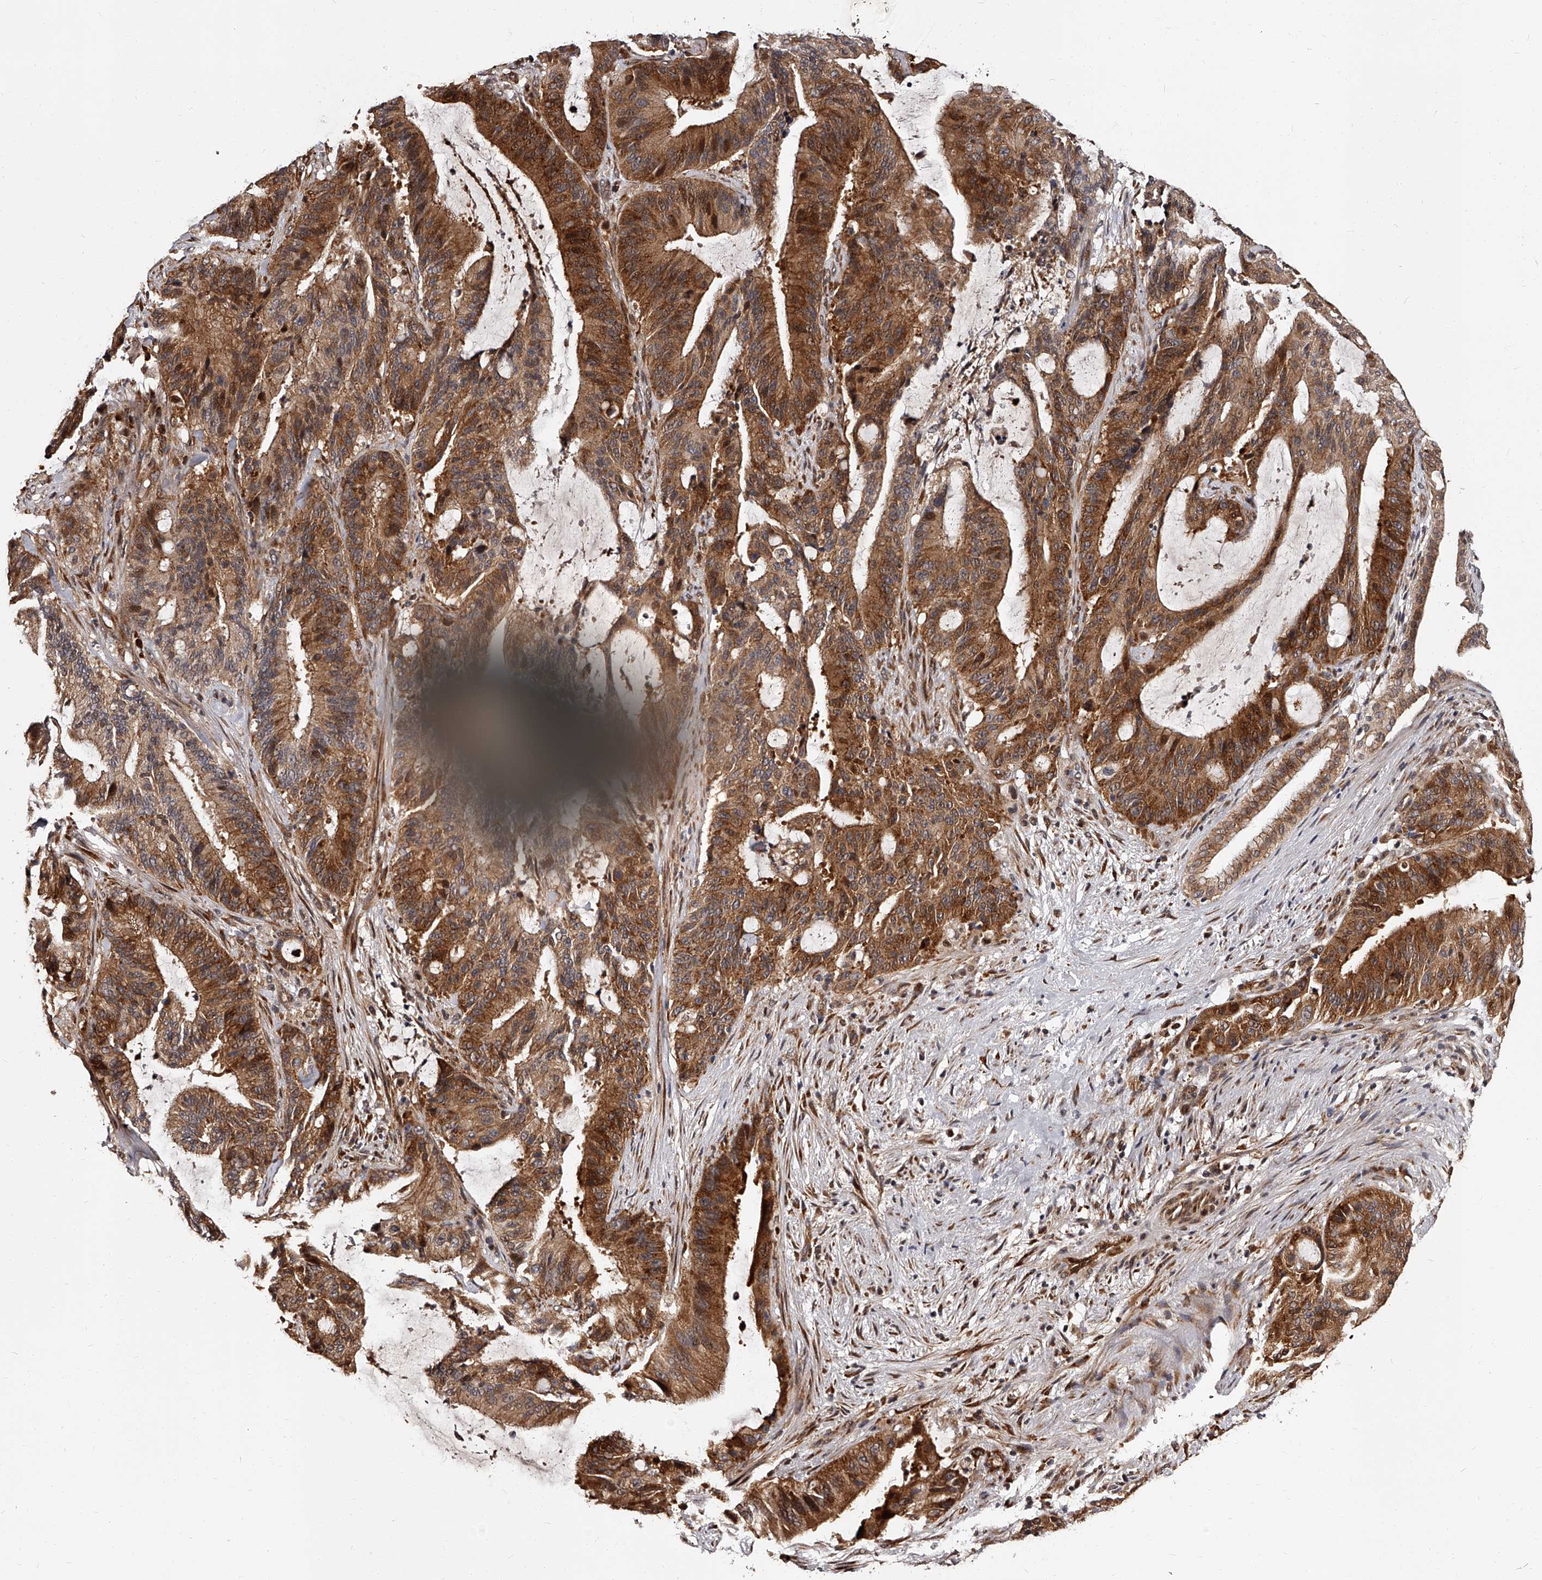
{"staining": {"intensity": "strong", "quantity": ">75%", "location": "cytoplasmic/membranous"}, "tissue": "liver cancer", "cell_type": "Tumor cells", "image_type": "cancer", "snomed": [{"axis": "morphology", "description": "Normal tissue, NOS"}, {"axis": "morphology", "description": "Cholangiocarcinoma"}, {"axis": "topography", "description": "Liver"}, {"axis": "topography", "description": "Peripheral nerve tissue"}], "caption": "Protein expression analysis of cholangiocarcinoma (liver) shows strong cytoplasmic/membranous expression in approximately >75% of tumor cells.", "gene": "RSC1A1", "patient": {"sex": "female", "age": 73}}